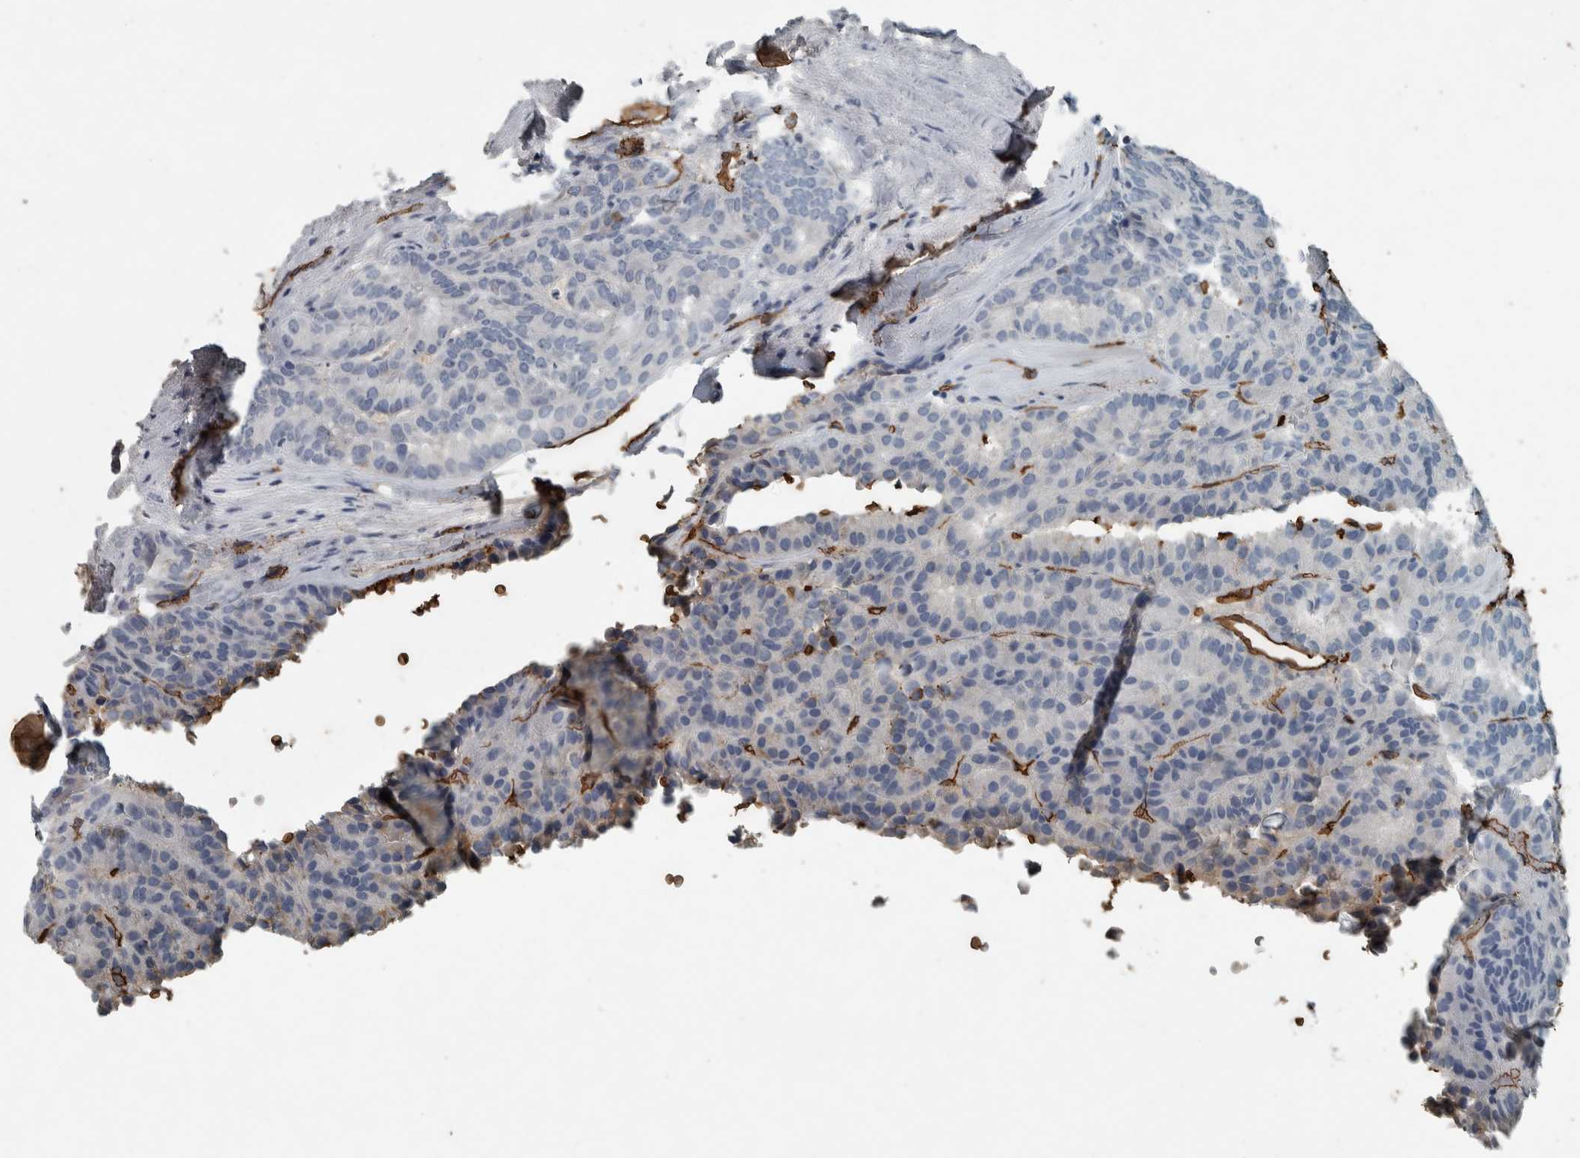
{"staining": {"intensity": "negative", "quantity": "none", "location": "none"}, "tissue": "renal cancer", "cell_type": "Tumor cells", "image_type": "cancer", "snomed": [{"axis": "morphology", "description": "Adenocarcinoma, NOS"}, {"axis": "topography", "description": "Kidney"}], "caption": "Tumor cells show no significant positivity in renal adenocarcinoma.", "gene": "LBP", "patient": {"sex": "male", "age": 46}}